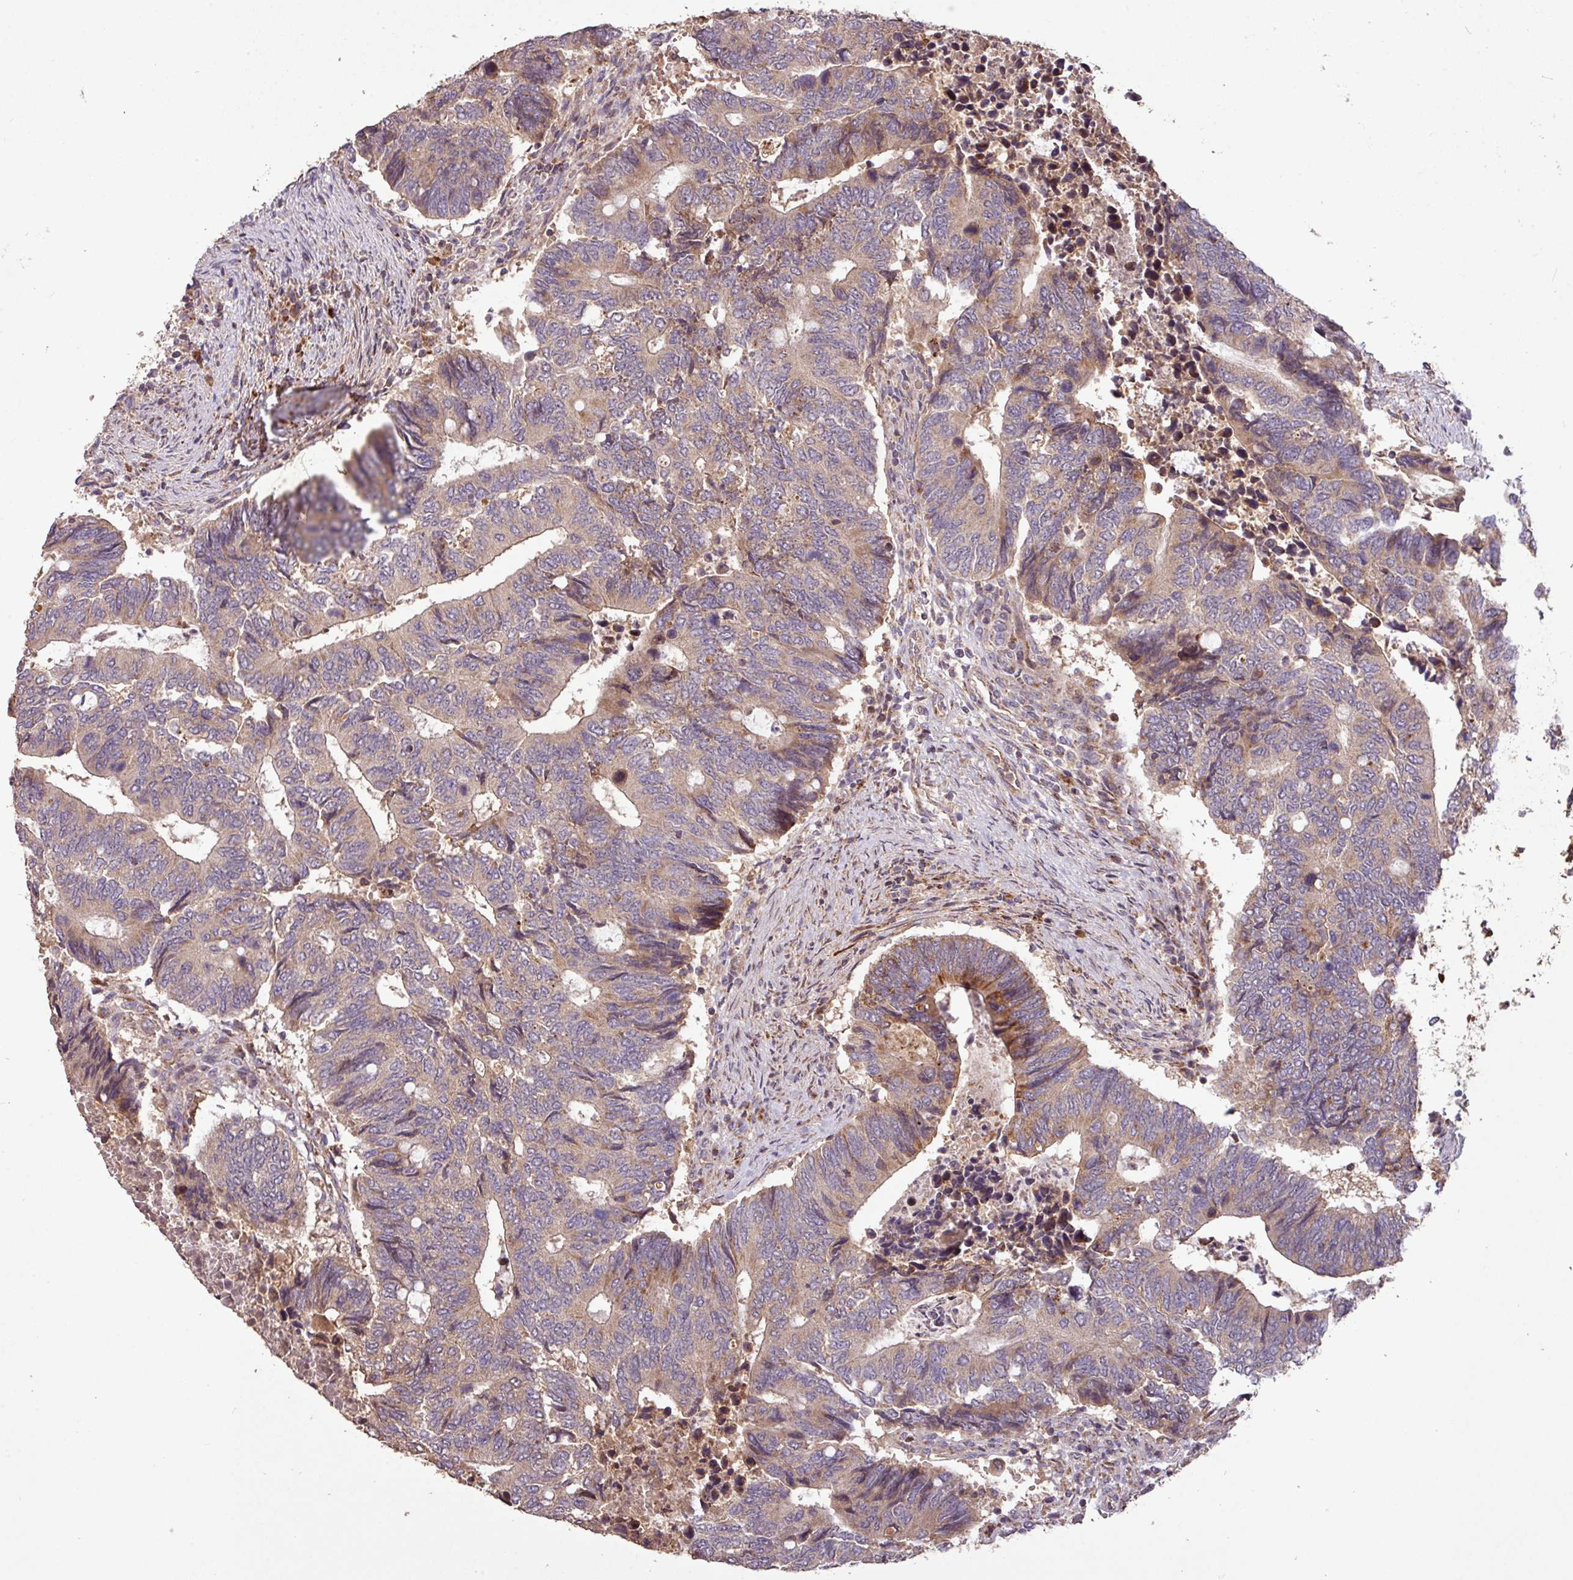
{"staining": {"intensity": "moderate", "quantity": "25%-75%", "location": "cytoplasmic/membranous"}, "tissue": "colorectal cancer", "cell_type": "Tumor cells", "image_type": "cancer", "snomed": [{"axis": "morphology", "description": "Adenocarcinoma, NOS"}, {"axis": "topography", "description": "Colon"}], "caption": "This micrograph displays colorectal adenocarcinoma stained with immunohistochemistry (IHC) to label a protein in brown. The cytoplasmic/membranous of tumor cells show moderate positivity for the protein. Nuclei are counter-stained blue.", "gene": "YPEL3", "patient": {"sex": "male", "age": 87}}